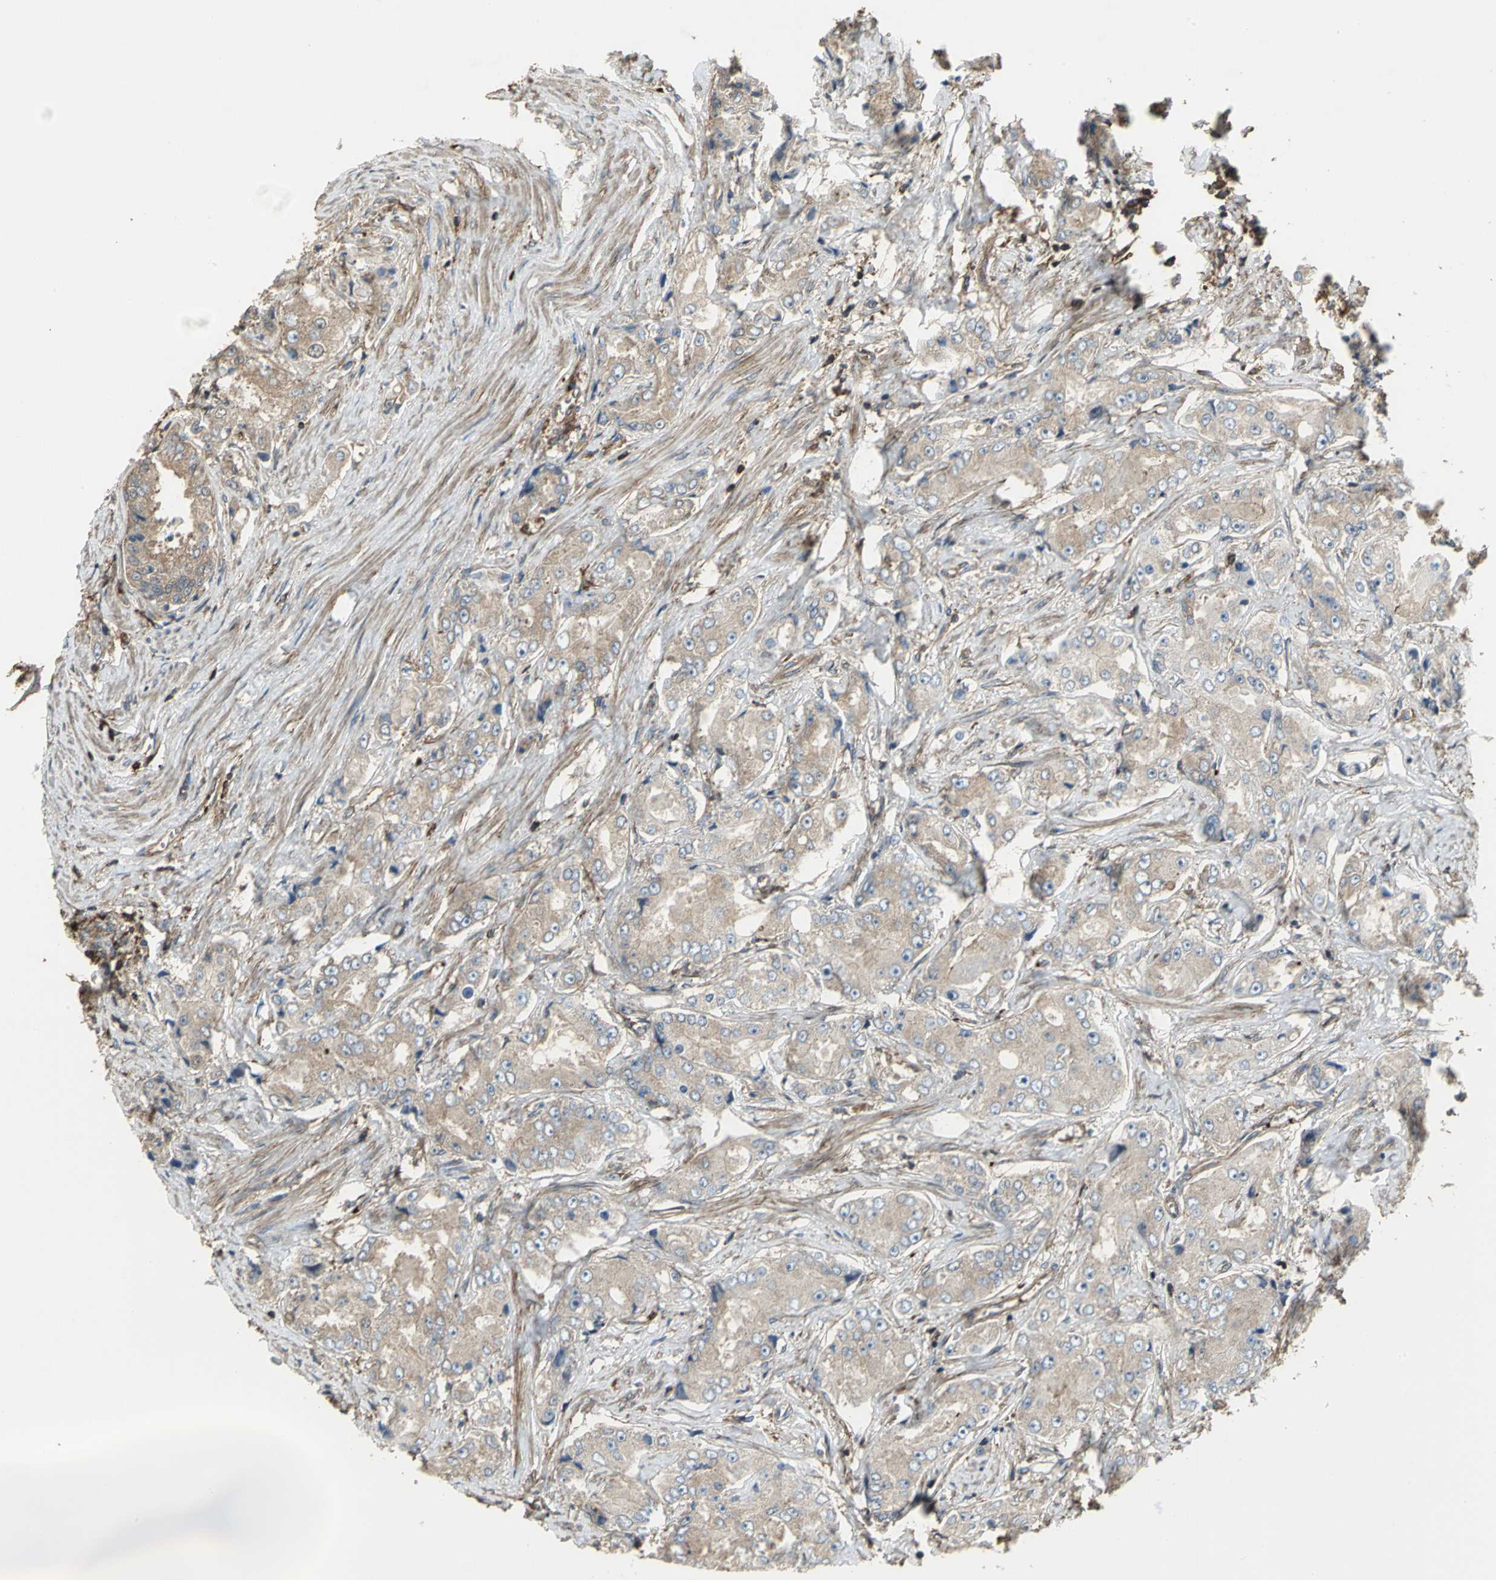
{"staining": {"intensity": "weak", "quantity": ">75%", "location": "cytoplasmic/membranous"}, "tissue": "prostate cancer", "cell_type": "Tumor cells", "image_type": "cancer", "snomed": [{"axis": "morphology", "description": "Adenocarcinoma, High grade"}, {"axis": "topography", "description": "Prostate"}], "caption": "Weak cytoplasmic/membranous positivity is appreciated in approximately >75% of tumor cells in prostate cancer (high-grade adenocarcinoma). The staining is performed using DAB (3,3'-diaminobenzidine) brown chromogen to label protein expression. The nuclei are counter-stained blue using hematoxylin.", "gene": "TLN1", "patient": {"sex": "male", "age": 73}}